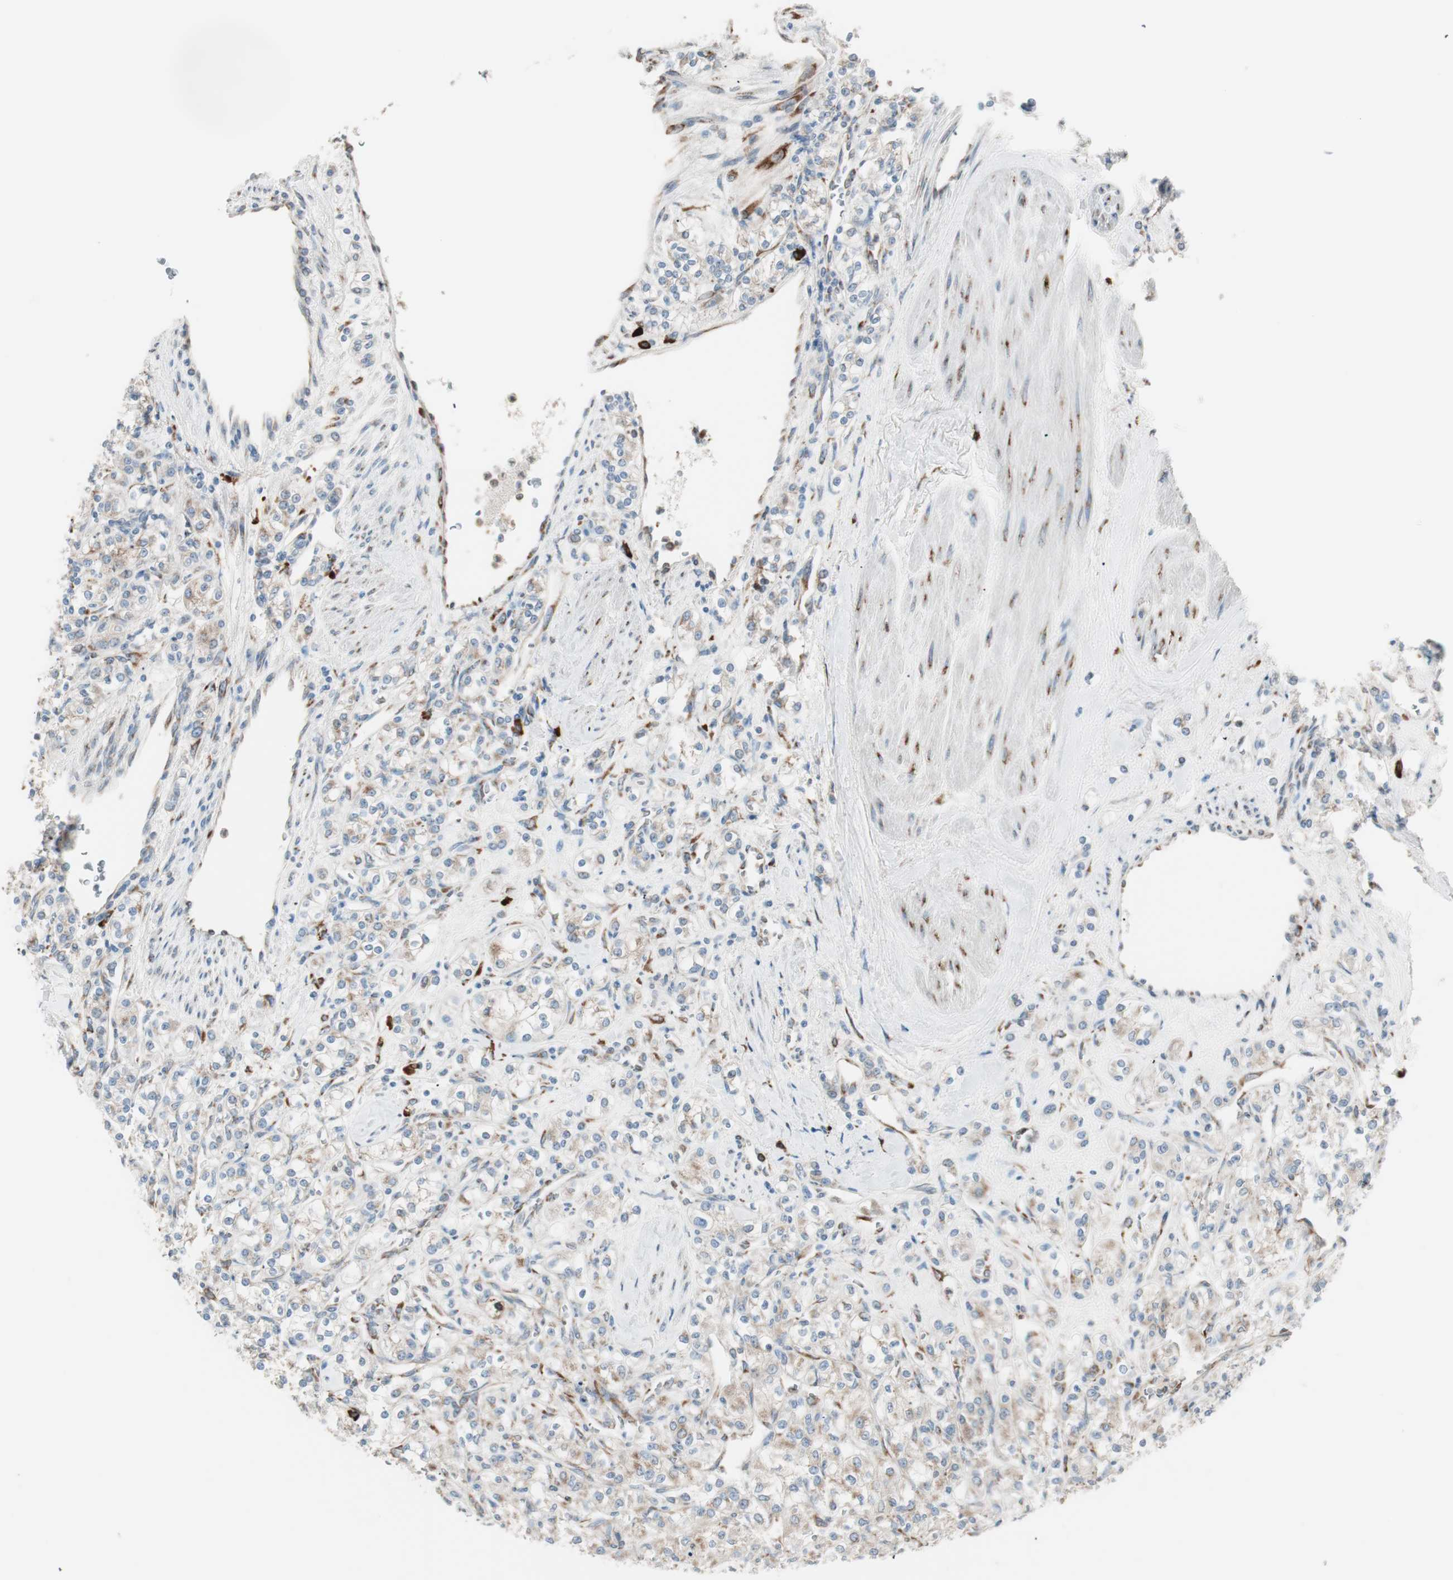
{"staining": {"intensity": "moderate", "quantity": "25%-75%", "location": "cytoplasmic/membranous"}, "tissue": "renal cancer", "cell_type": "Tumor cells", "image_type": "cancer", "snomed": [{"axis": "morphology", "description": "Adenocarcinoma, NOS"}, {"axis": "topography", "description": "Kidney"}], "caption": "A high-resolution histopathology image shows immunohistochemistry (IHC) staining of renal cancer (adenocarcinoma), which reveals moderate cytoplasmic/membranous positivity in about 25%-75% of tumor cells.", "gene": "P4HTM", "patient": {"sex": "male", "age": 77}}